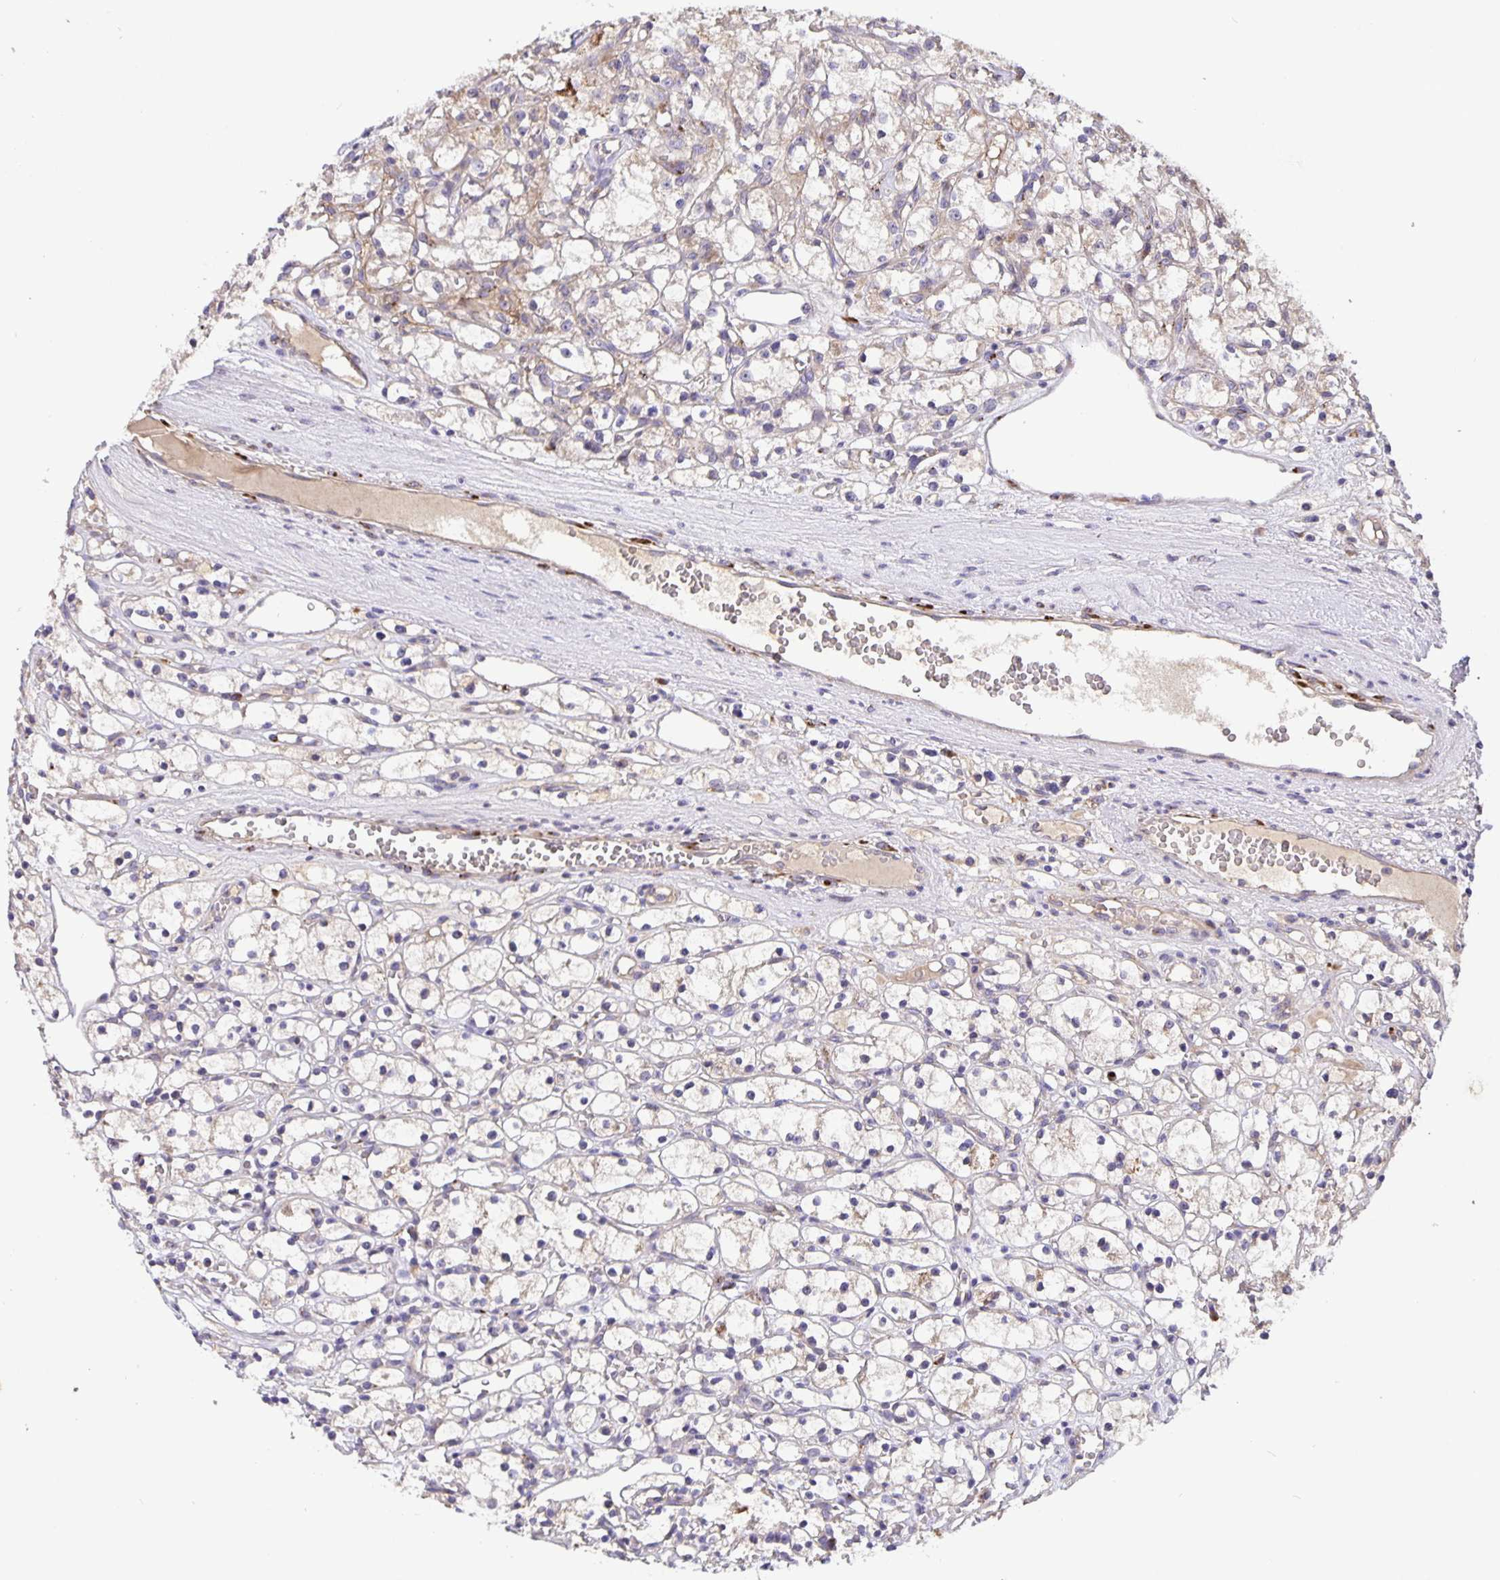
{"staining": {"intensity": "weak", "quantity": "<25%", "location": "cytoplasmic/membranous"}, "tissue": "renal cancer", "cell_type": "Tumor cells", "image_type": "cancer", "snomed": [{"axis": "morphology", "description": "Adenocarcinoma, NOS"}, {"axis": "topography", "description": "Kidney"}], "caption": "Immunohistochemical staining of human renal adenocarcinoma exhibits no significant positivity in tumor cells.", "gene": "EML6", "patient": {"sex": "female", "age": 59}}